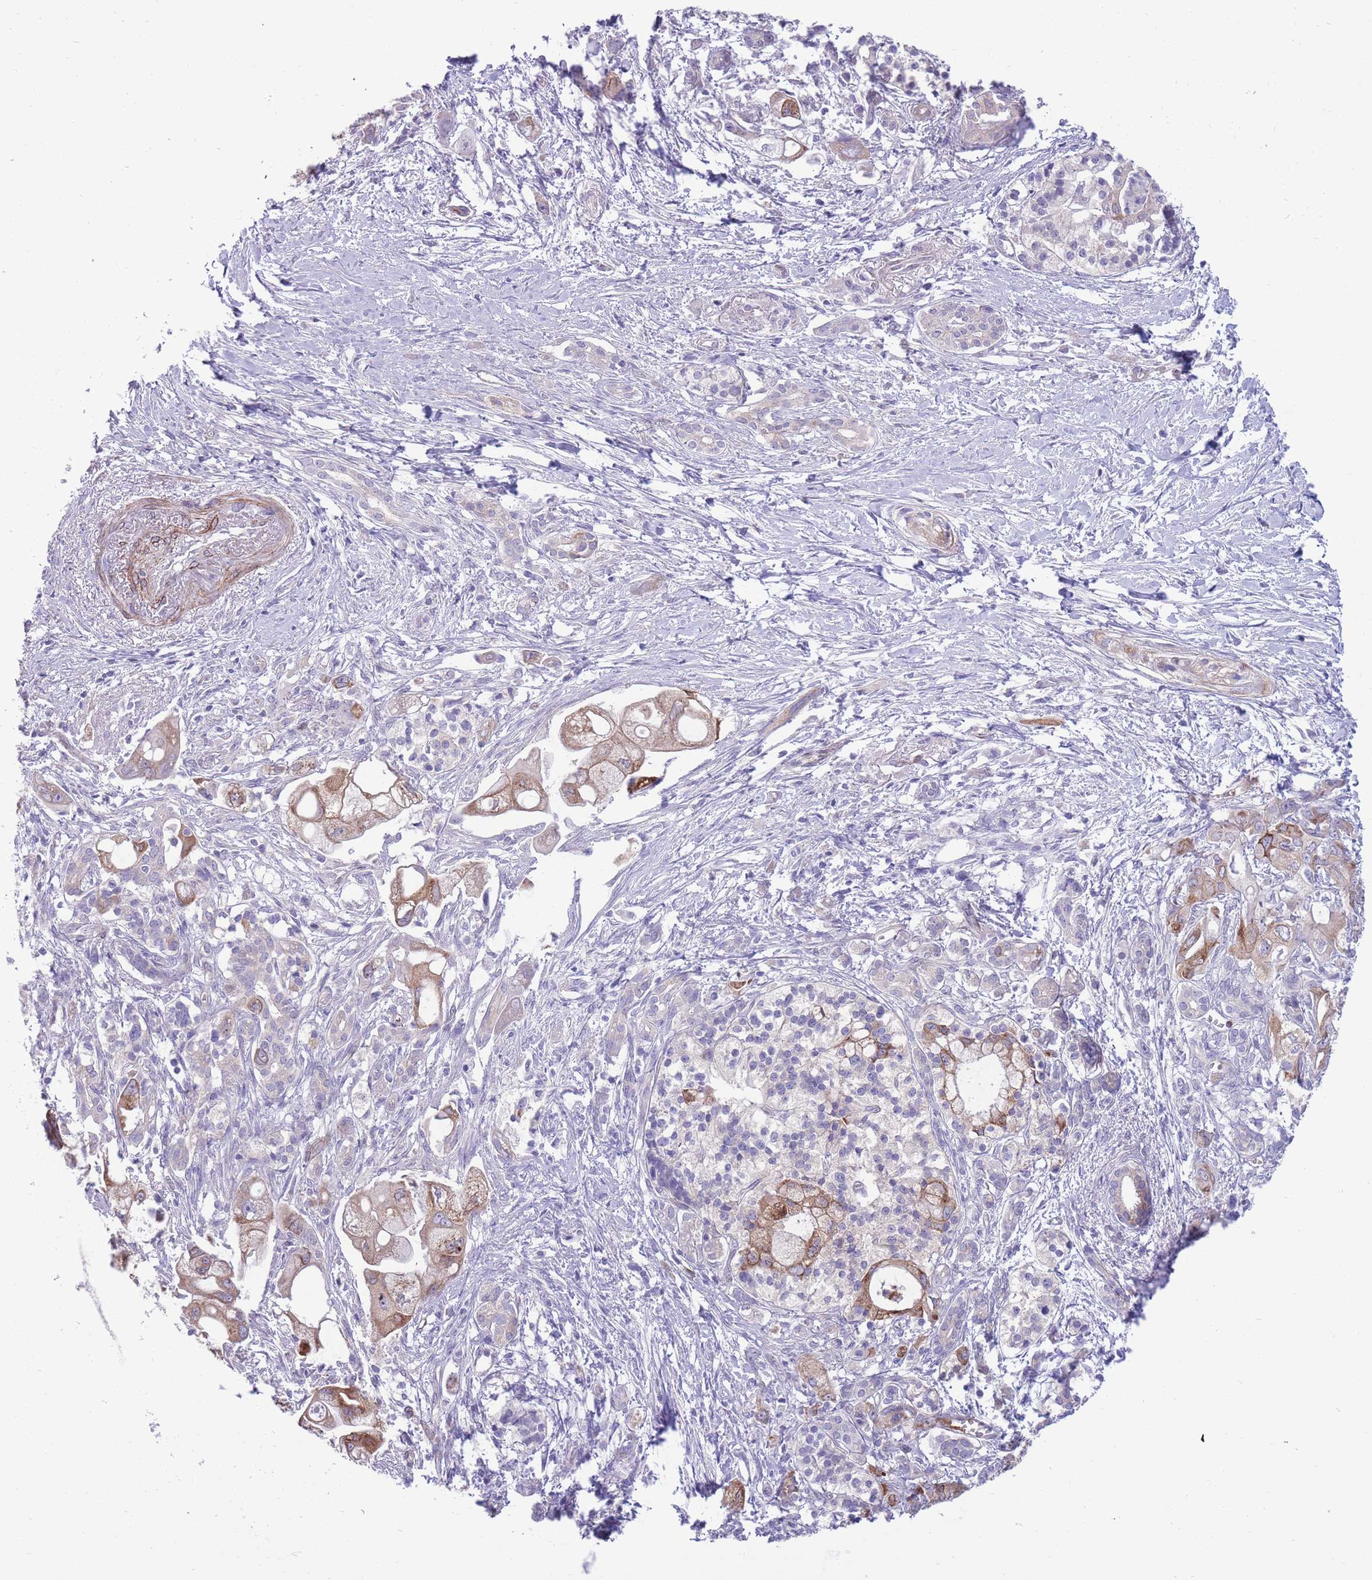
{"staining": {"intensity": "strong", "quantity": ">75%", "location": "cytoplasmic/membranous"}, "tissue": "pancreatic cancer", "cell_type": "Tumor cells", "image_type": "cancer", "snomed": [{"axis": "morphology", "description": "Adenocarcinoma, NOS"}, {"axis": "topography", "description": "Pancreas"}], "caption": "An immunohistochemistry (IHC) image of tumor tissue is shown. Protein staining in brown shows strong cytoplasmic/membranous positivity in pancreatic cancer (adenocarcinoma) within tumor cells.", "gene": "RGS11", "patient": {"sex": "male", "age": 68}}